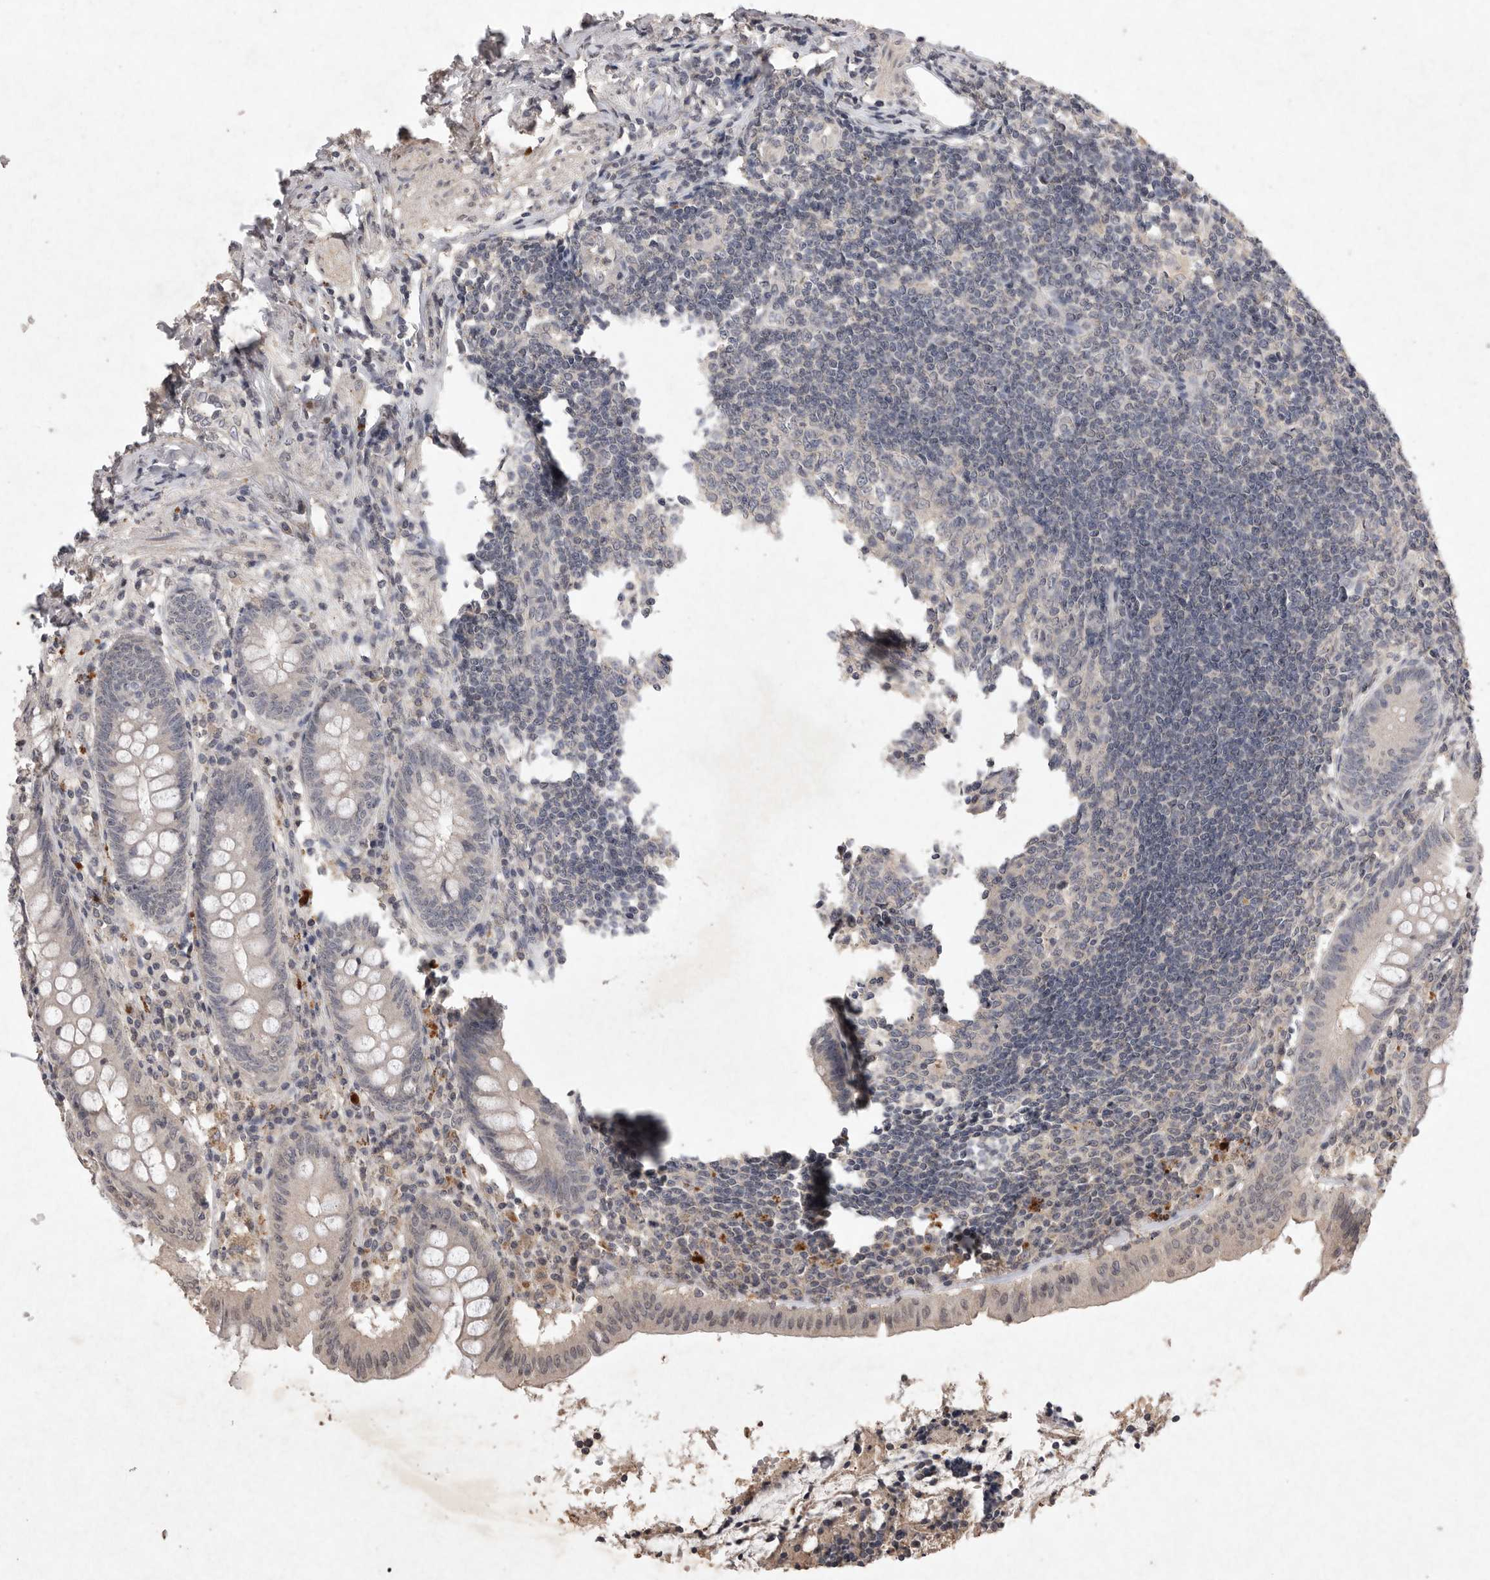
{"staining": {"intensity": "negative", "quantity": "none", "location": "none"}, "tissue": "appendix", "cell_type": "Glandular cells", "image_type": "normal", "snomed": [{"axis": "morphology", "description": "Normal tissue, NOS"}, {"axis": "topography", "description": "Appendix"}], "caption": "Immunohistochemistry (IHC) of benign appendix shows no staining in glandular cells. (Stains: DAB (3,3'-diaminobenzidine) IHC with hematoxylin counter stain, Microscopy: brightfield microscopy at high magnification).", "gene": "APLNR", "patient": {"sex": "female", "age": 54}}